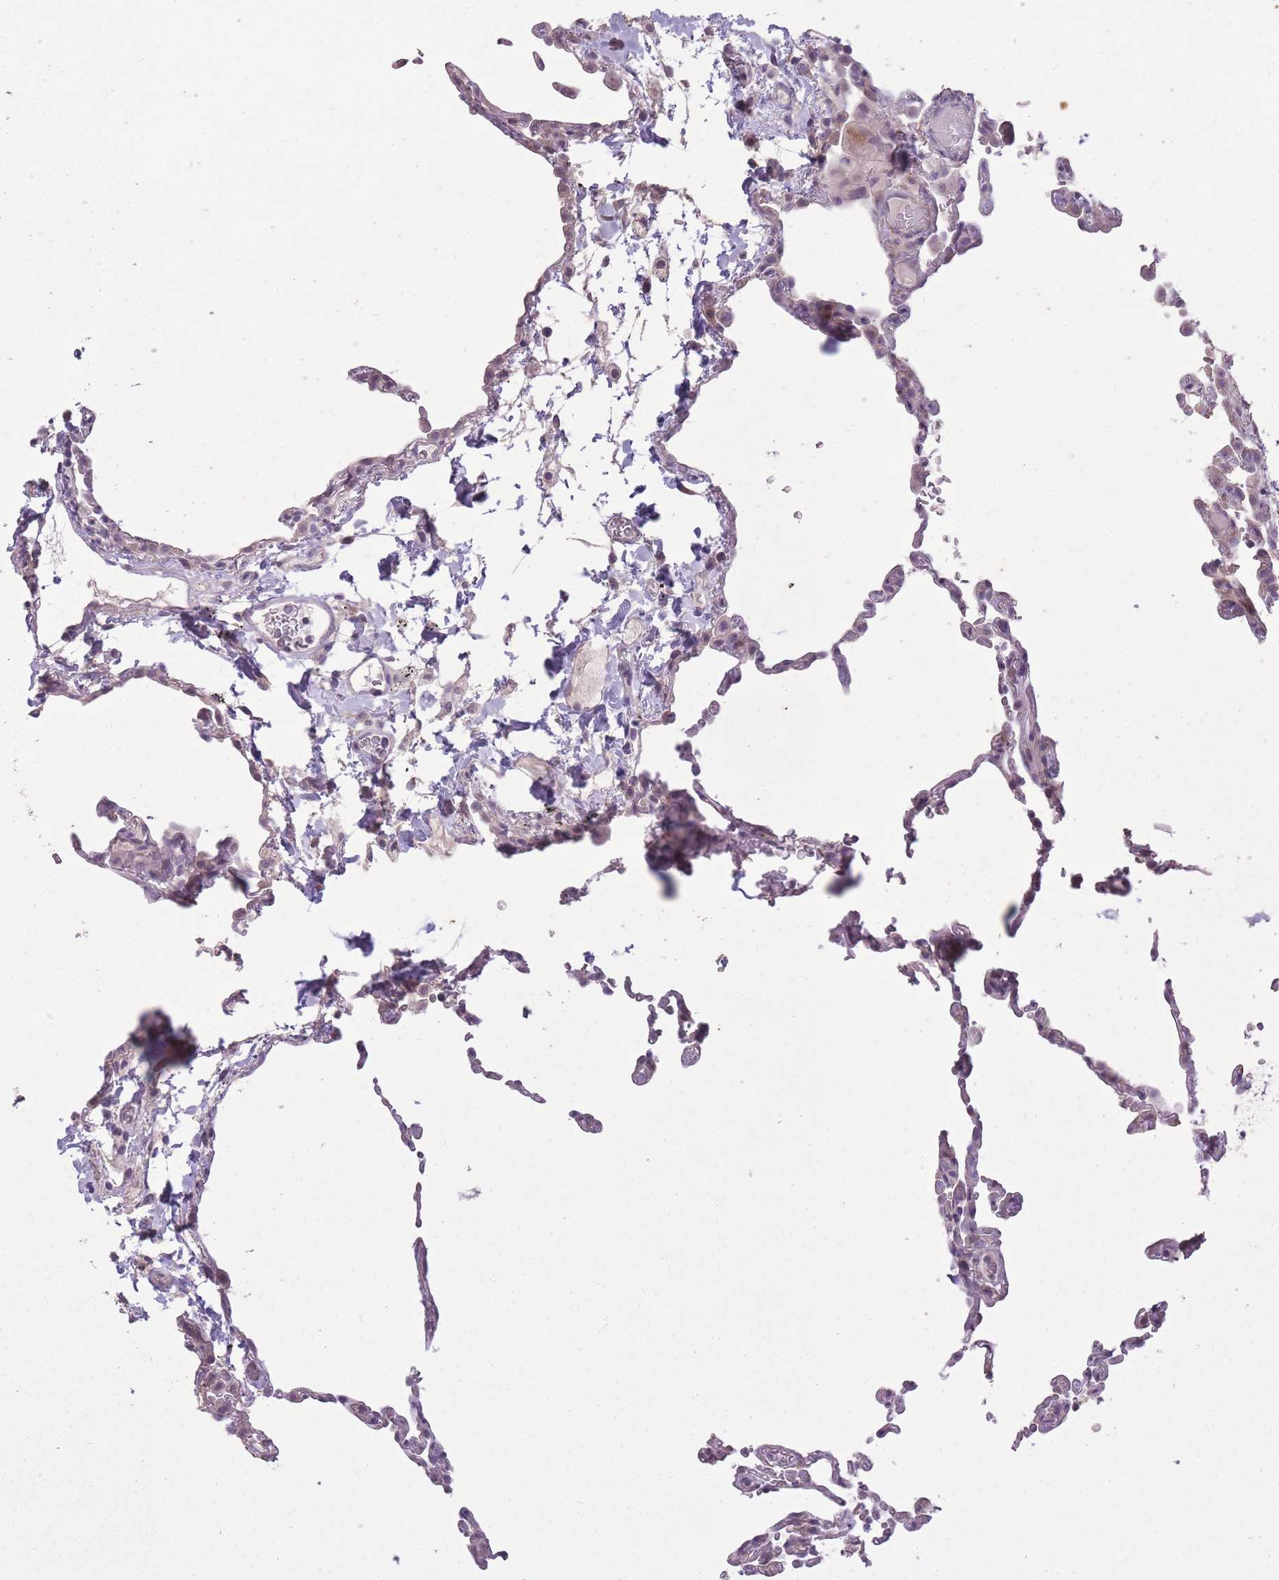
{"staining": {"intensity": "weak", "quantity": "<25%", "location": "cytoplasmic/membranous"}, "tissue": "lung", "cell_type": "Alveolar cells", "image_type": "normal", "snomed": [{"axis": "morphology", "description": "Normal tissue, NOS"}, {"axis": "topography", "description": "Lung"}], "caption": "This is an immunohistochemistry image of normal human lung. There is no staining in alveolar cells.", "gene": "ZBTB24", "patient": {"sex": "female", "age": 57}}